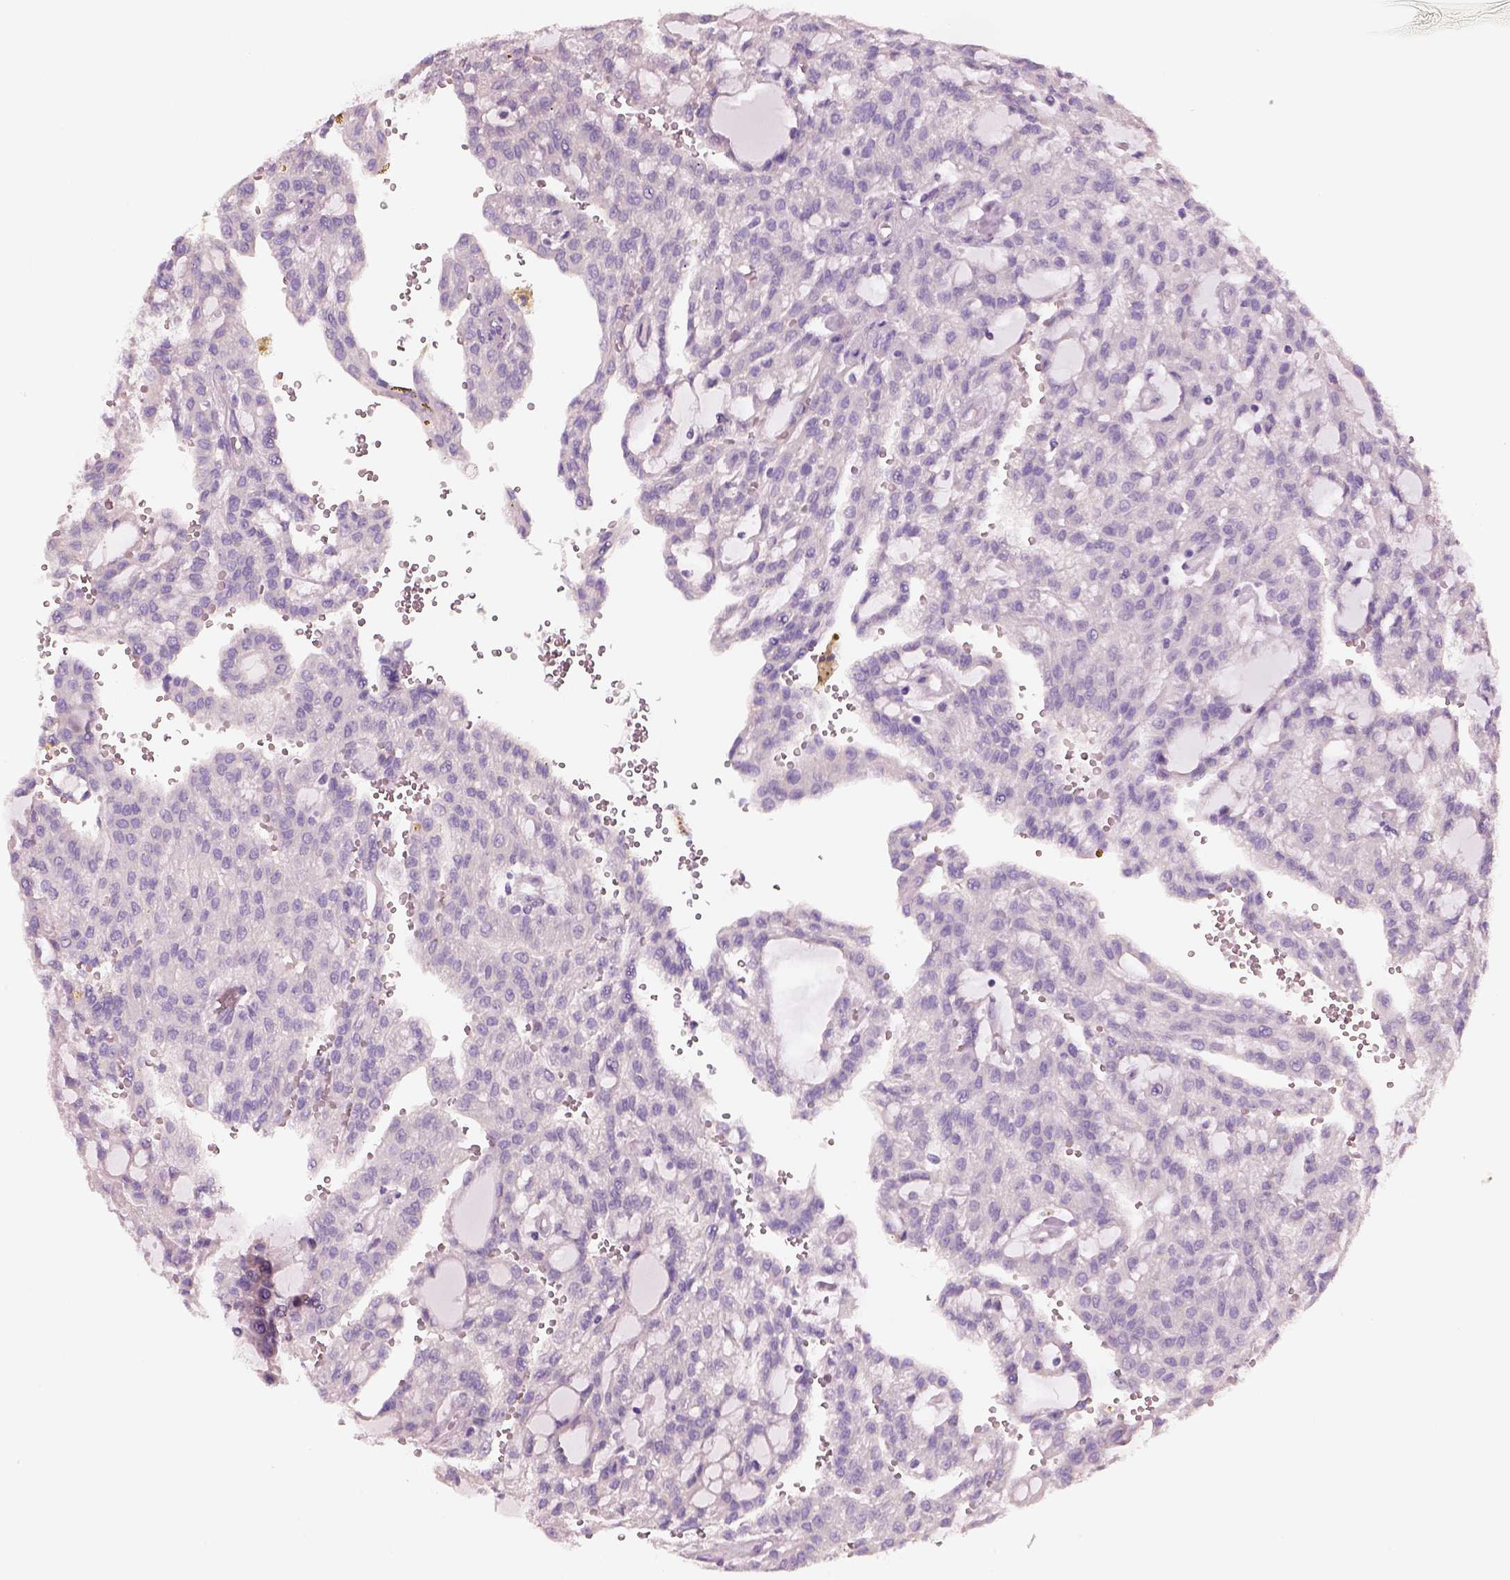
{"staining": {"intensity": "negative", "quantity": "none", "location": "none"}, "tissue": "renal cancer", "cell_type": "Tumor cells", "image_type": "cancer", "snomed": [{"axis": "morphology", "description": "Adenocarcinoma, NOS"}, {"axis": "topography", "description": "Kidney"}], "caption": "Immunohistochemical staining of adenocarcinoma (renal) shows no significant expression in tumor cells. Brightfield microscopy of immunohistochemistry (IHC) stained with DAB (3,3'-diaminobenzidine) (brown) and hematoxylin (blue), captured at high magnification.", "gene": "ELSPBP1", "patient": {"sex": "male", "age": 63}}